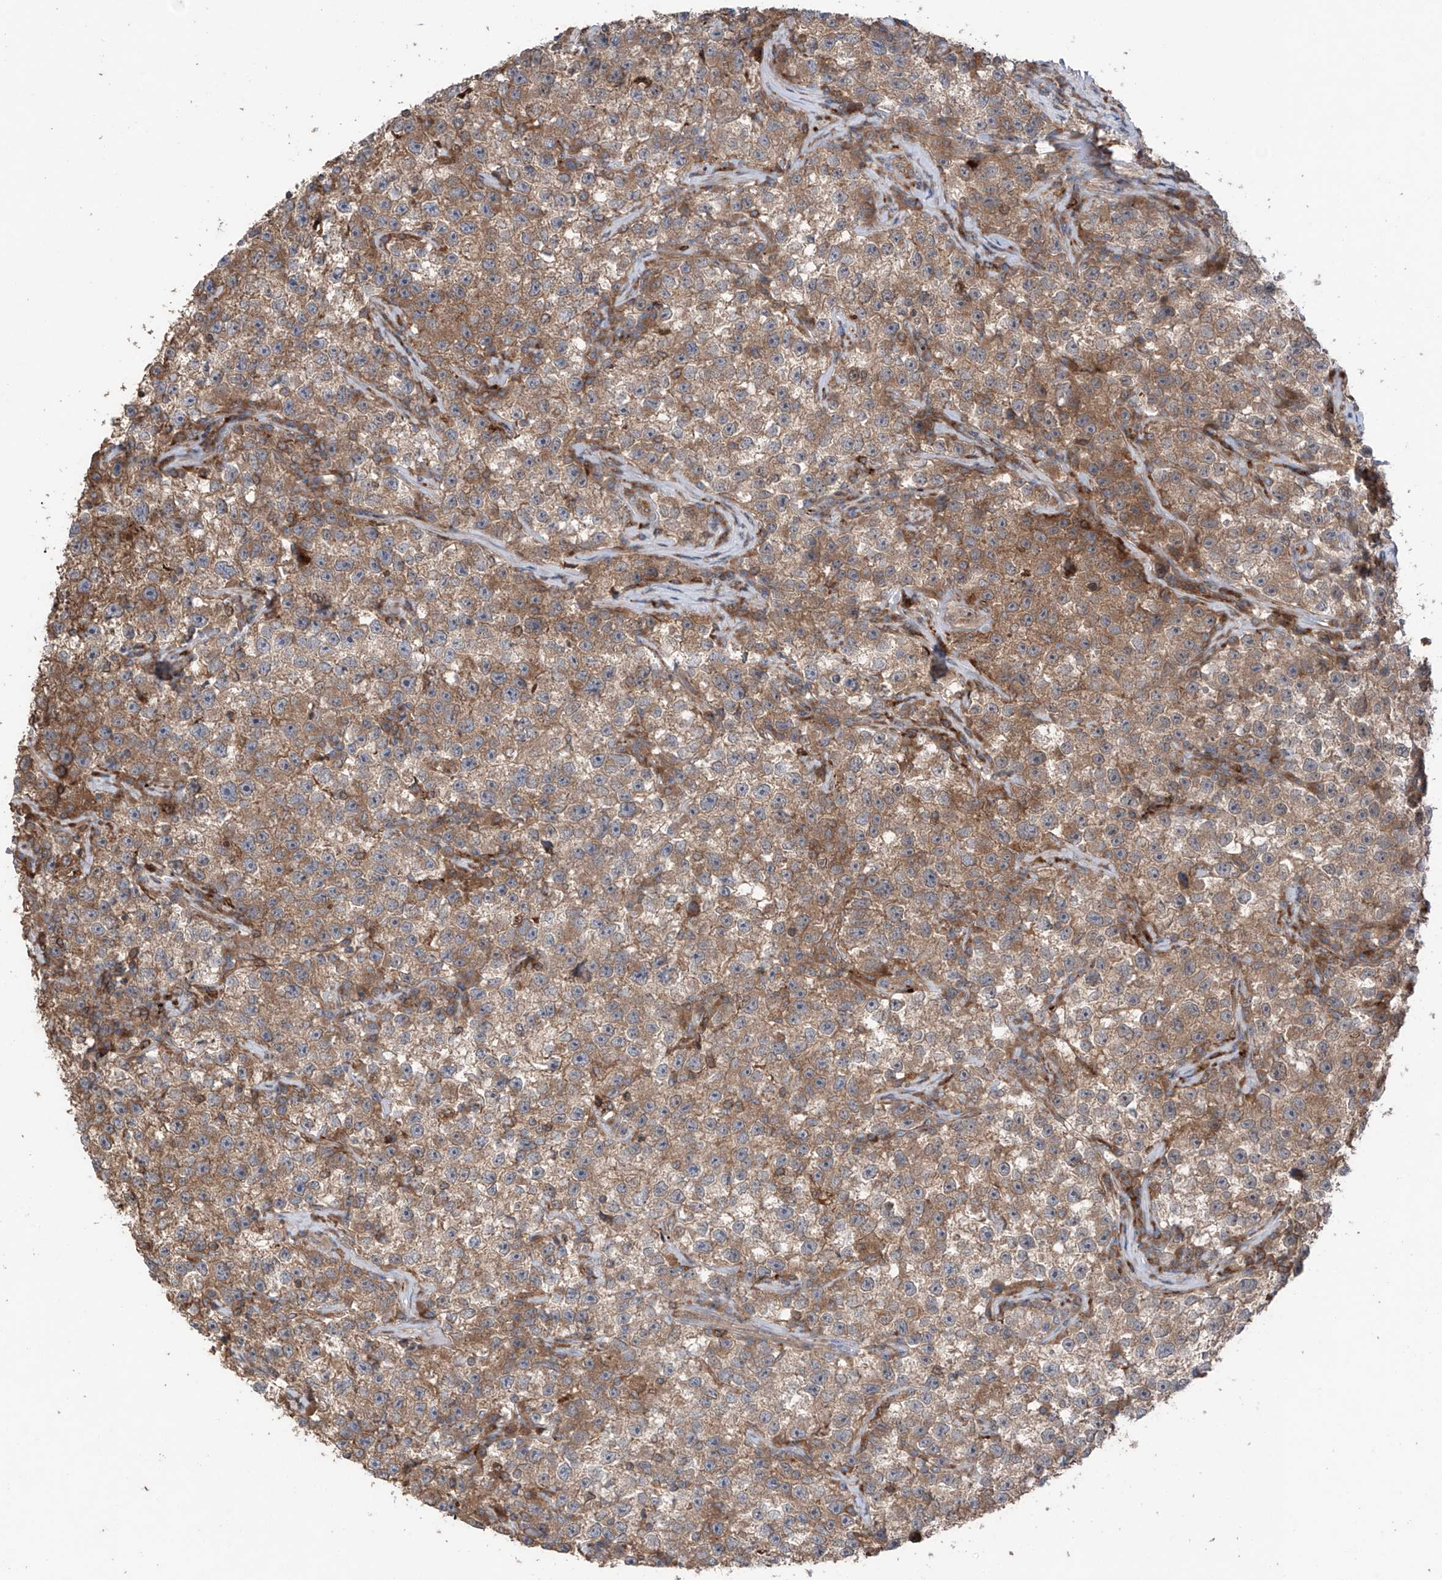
{"staining": {"intensity": "moderate", "quantity": ">75%", "location": "cytoplasmic/membranous"}, "tissue": "testis cancer", "cell_type": "Tumor cells", "image_type": "cancer", "snomed": [{"axis": "morphology", "description": "Seminoma, NOS"}, {"axis": "topography", "description": "Testis"}], "caption": "The photomicrograph shows a brown stain indicating the presence of a protein in the cytoplasmic/membranous of tumor cells in testis seminoma. (DAB IHC with brightfield microscopy, high magnification).", "gene": "SAMD3", "patient": {"sex": "male", "age": 22}}